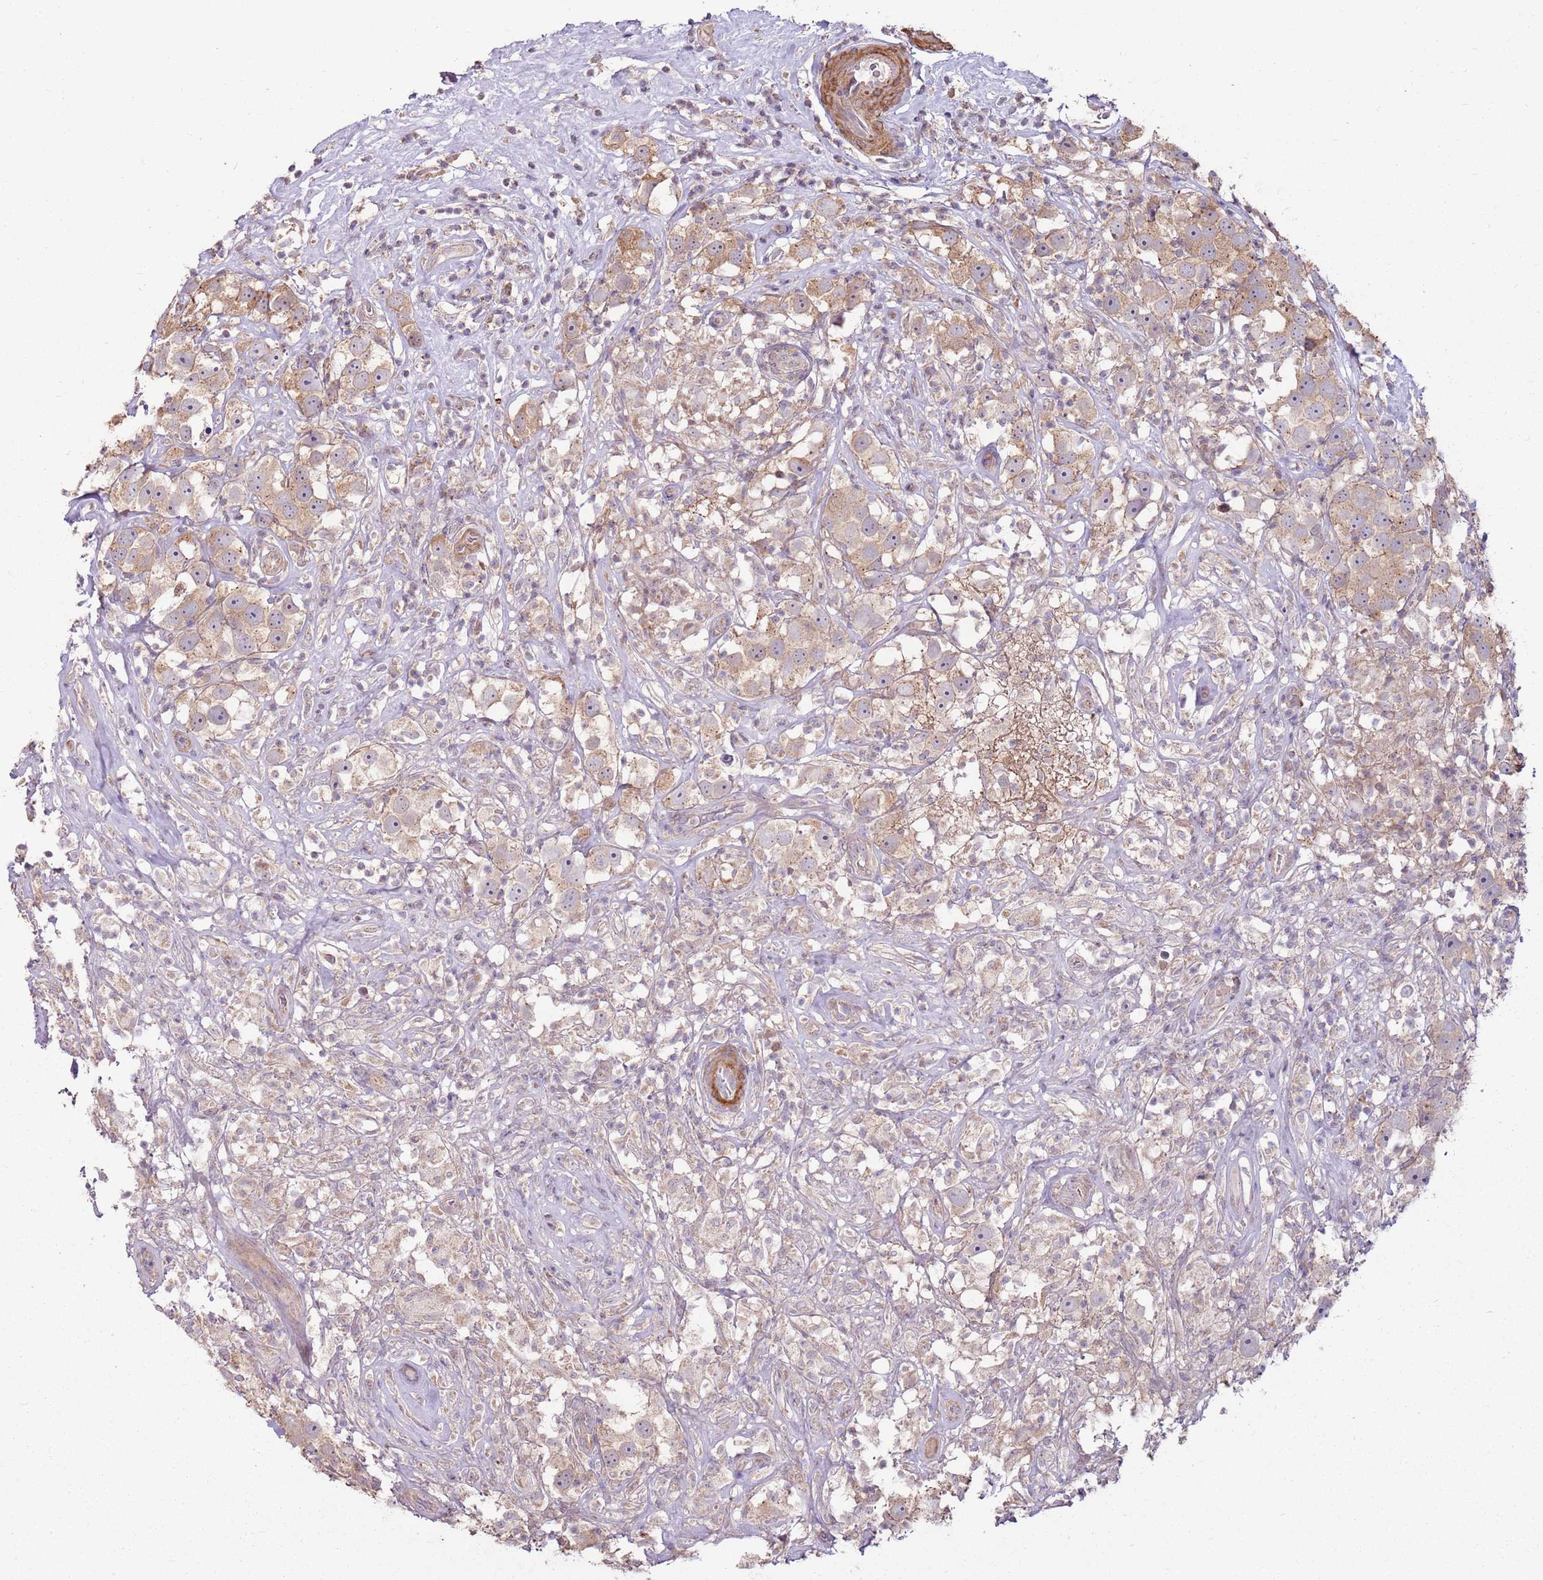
{"staining": {"intensity": "weak", "quantity": ">75%", "location": "cytoplasmic/membranous"}, "tissue": "testis cancer", "cell_type": "Tumor cells", "image_type": "cancer", "snomed": [{"axis": "morphology", "description": "Seminoma, NOS"}, {"axis": "topography", "description": "Testis"}], "caption": "DAB immunohistochemical staining of testis cancer displays weak cytoplasmic/membranous protein expression in about >75% of tumor cells.", "gene": "SPATA31D1", "patient": {"sex": "male", "age": 49}}